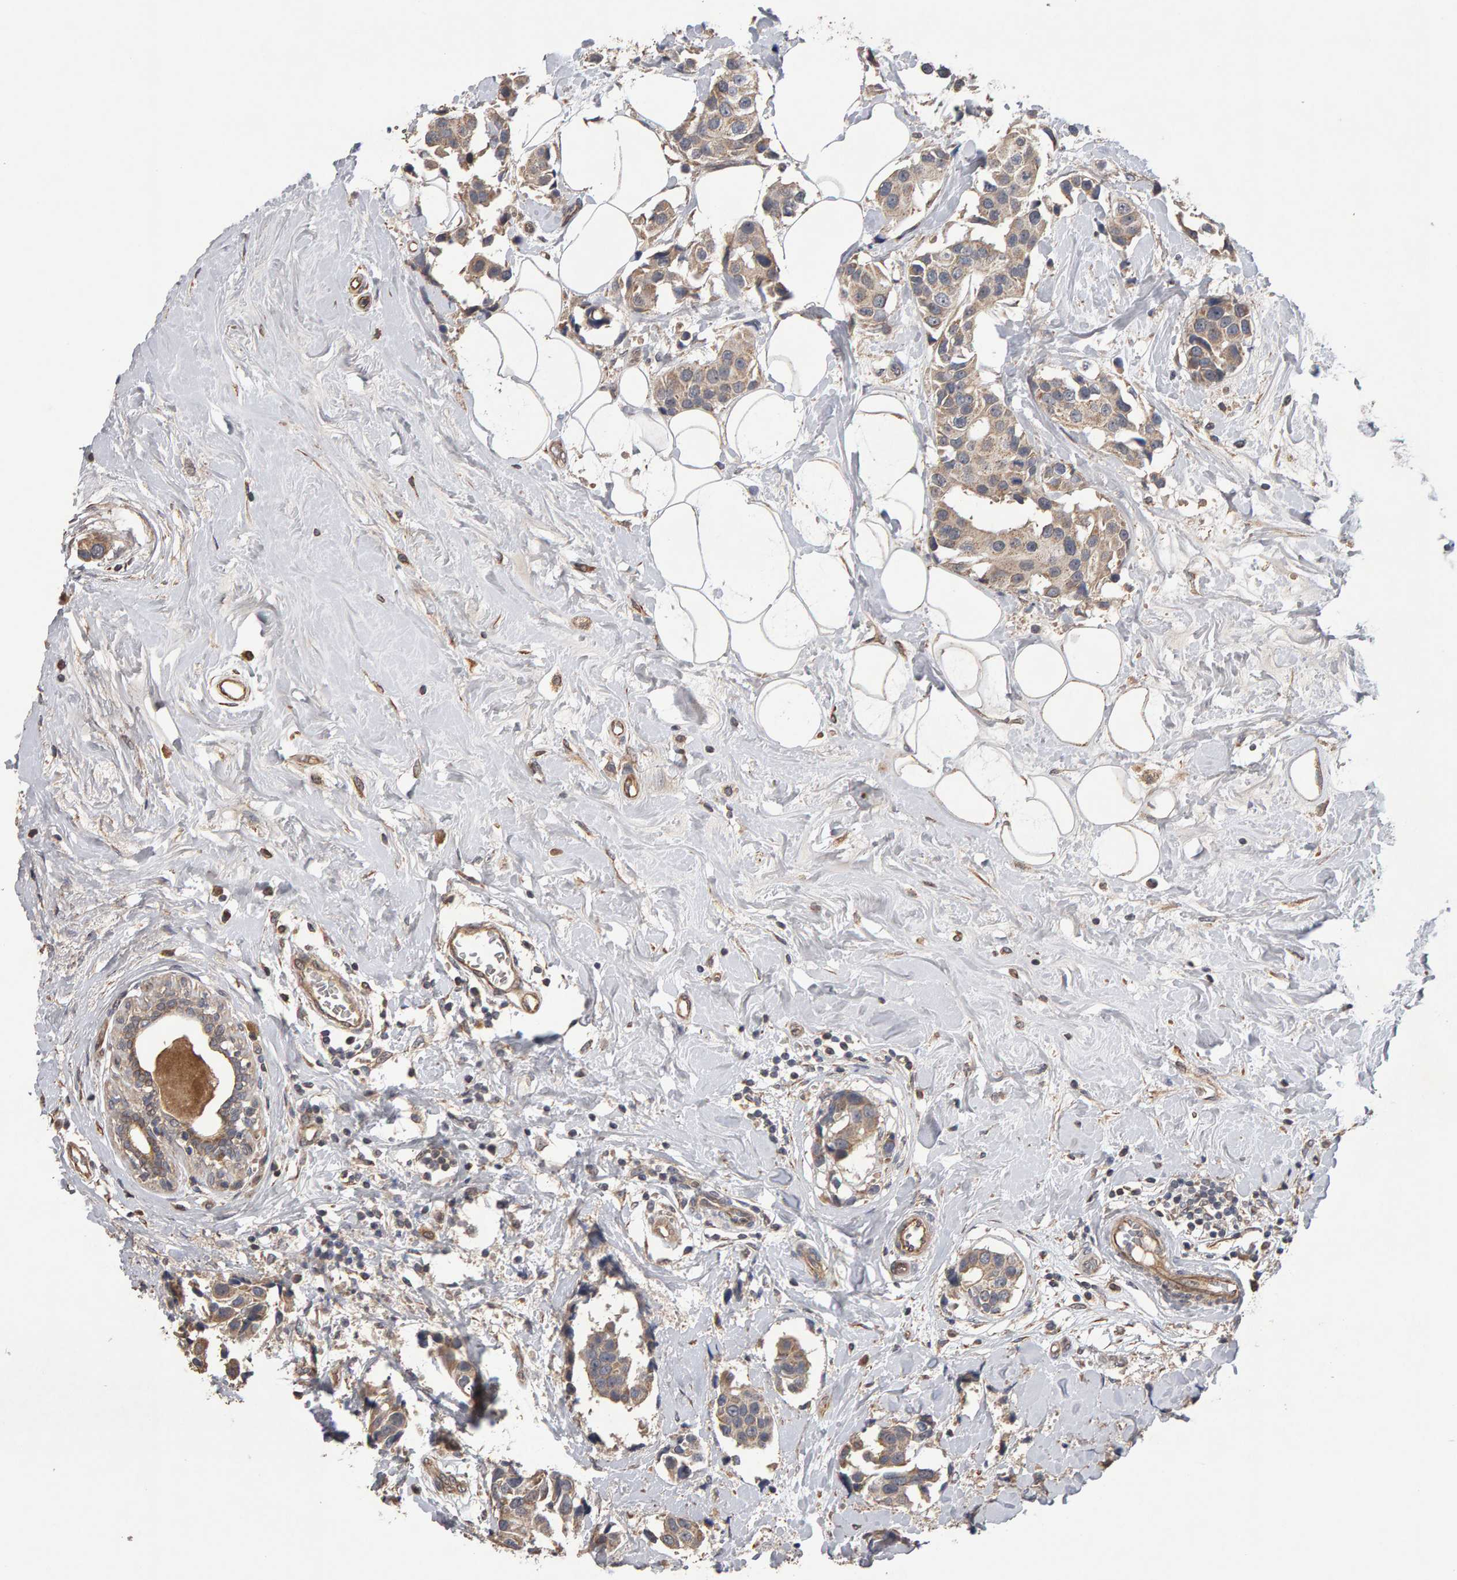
{"staining": {"intensity": "weak", "quantity": ">75%", "location": "cytoplasmic/membranous"}, "tissue": "breast cancer", "cell_type": "Tumor cells", "image_type": "cancer", "snomed": [{"axis": "morphology", "description": "Normal tissue, NOS"}, {"axis": "morphology", "description": "Duct carcinoma"}, {"axis": "topography", "description": "Breast"}], "caption": "This micrograph demonstrates immunohistochemistry (IHC) staining of breast cancer (invasive ductal carcinoma), with low weak cytoplasmic/membranous positivity in about >75% of tumor cells.", "gene": "COASY", "patient": {"sex": "female", "age": 39}}